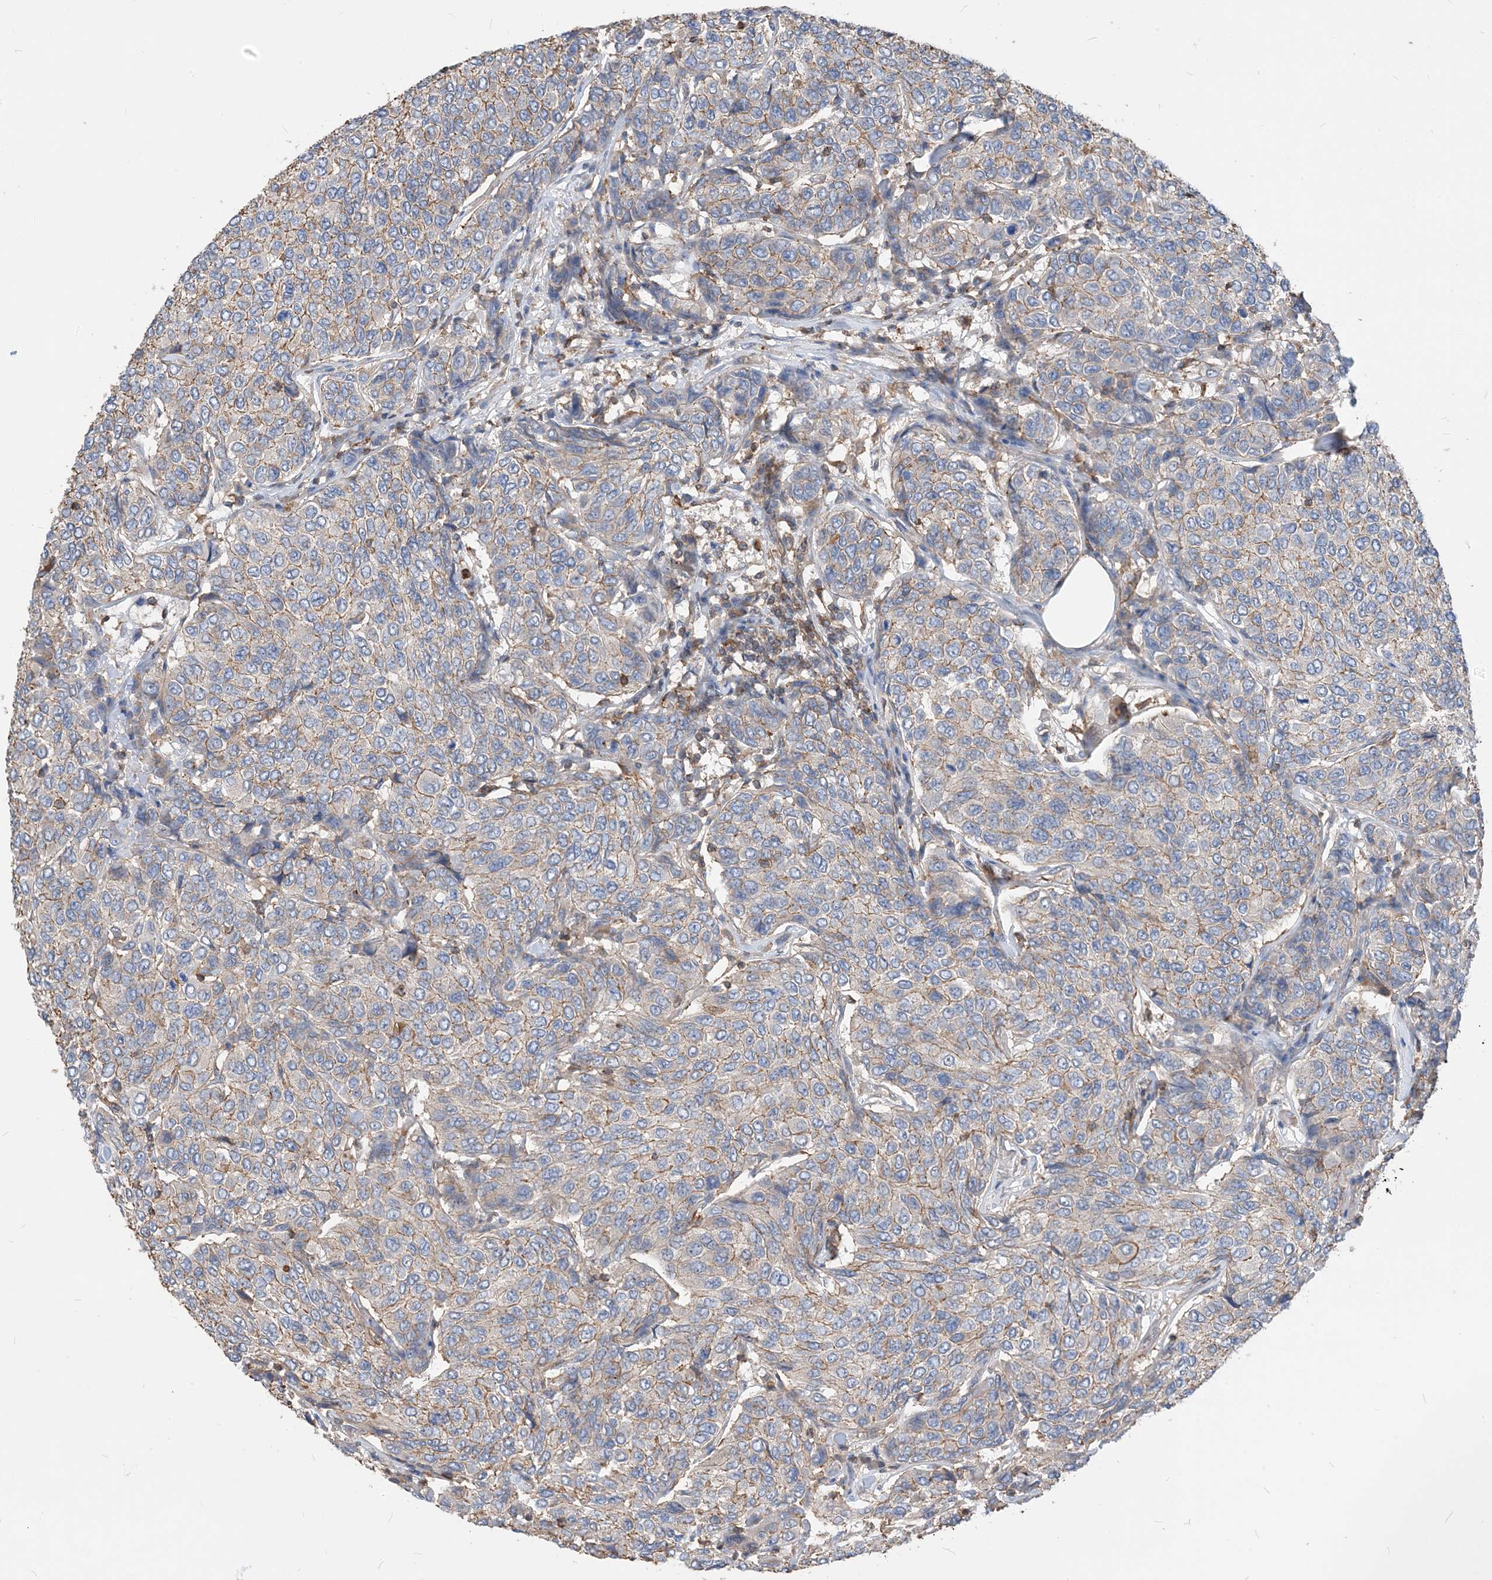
{"staining": {"intensity": "moderate", "quantity": "<25%", "location": "cytoplasmic/membranous"}, "tissue": "breast cancer", "cell_type": "Tumor cells", "image_type": "cancer", "snomed": [{"axis": "morphology", "description": "Duct carcinoma"}, {"axis": "topography", "description": "Breast"}], "caption": "Immunohistochemistry (IHC) staining of invasive ductal carcinoma (breast), which shows low levels of moderate cytoplasmic/membranous expression in approximately <25% of tumor cells indicating moderate cytoplasmic/membranous protein positivity. The staining was performed using DAB (brown) for protein detection and nuclei were counterstained in hematoxylin (blue).", "gene": "PARVG", "patient": {"sex": "female", "age": 55}}